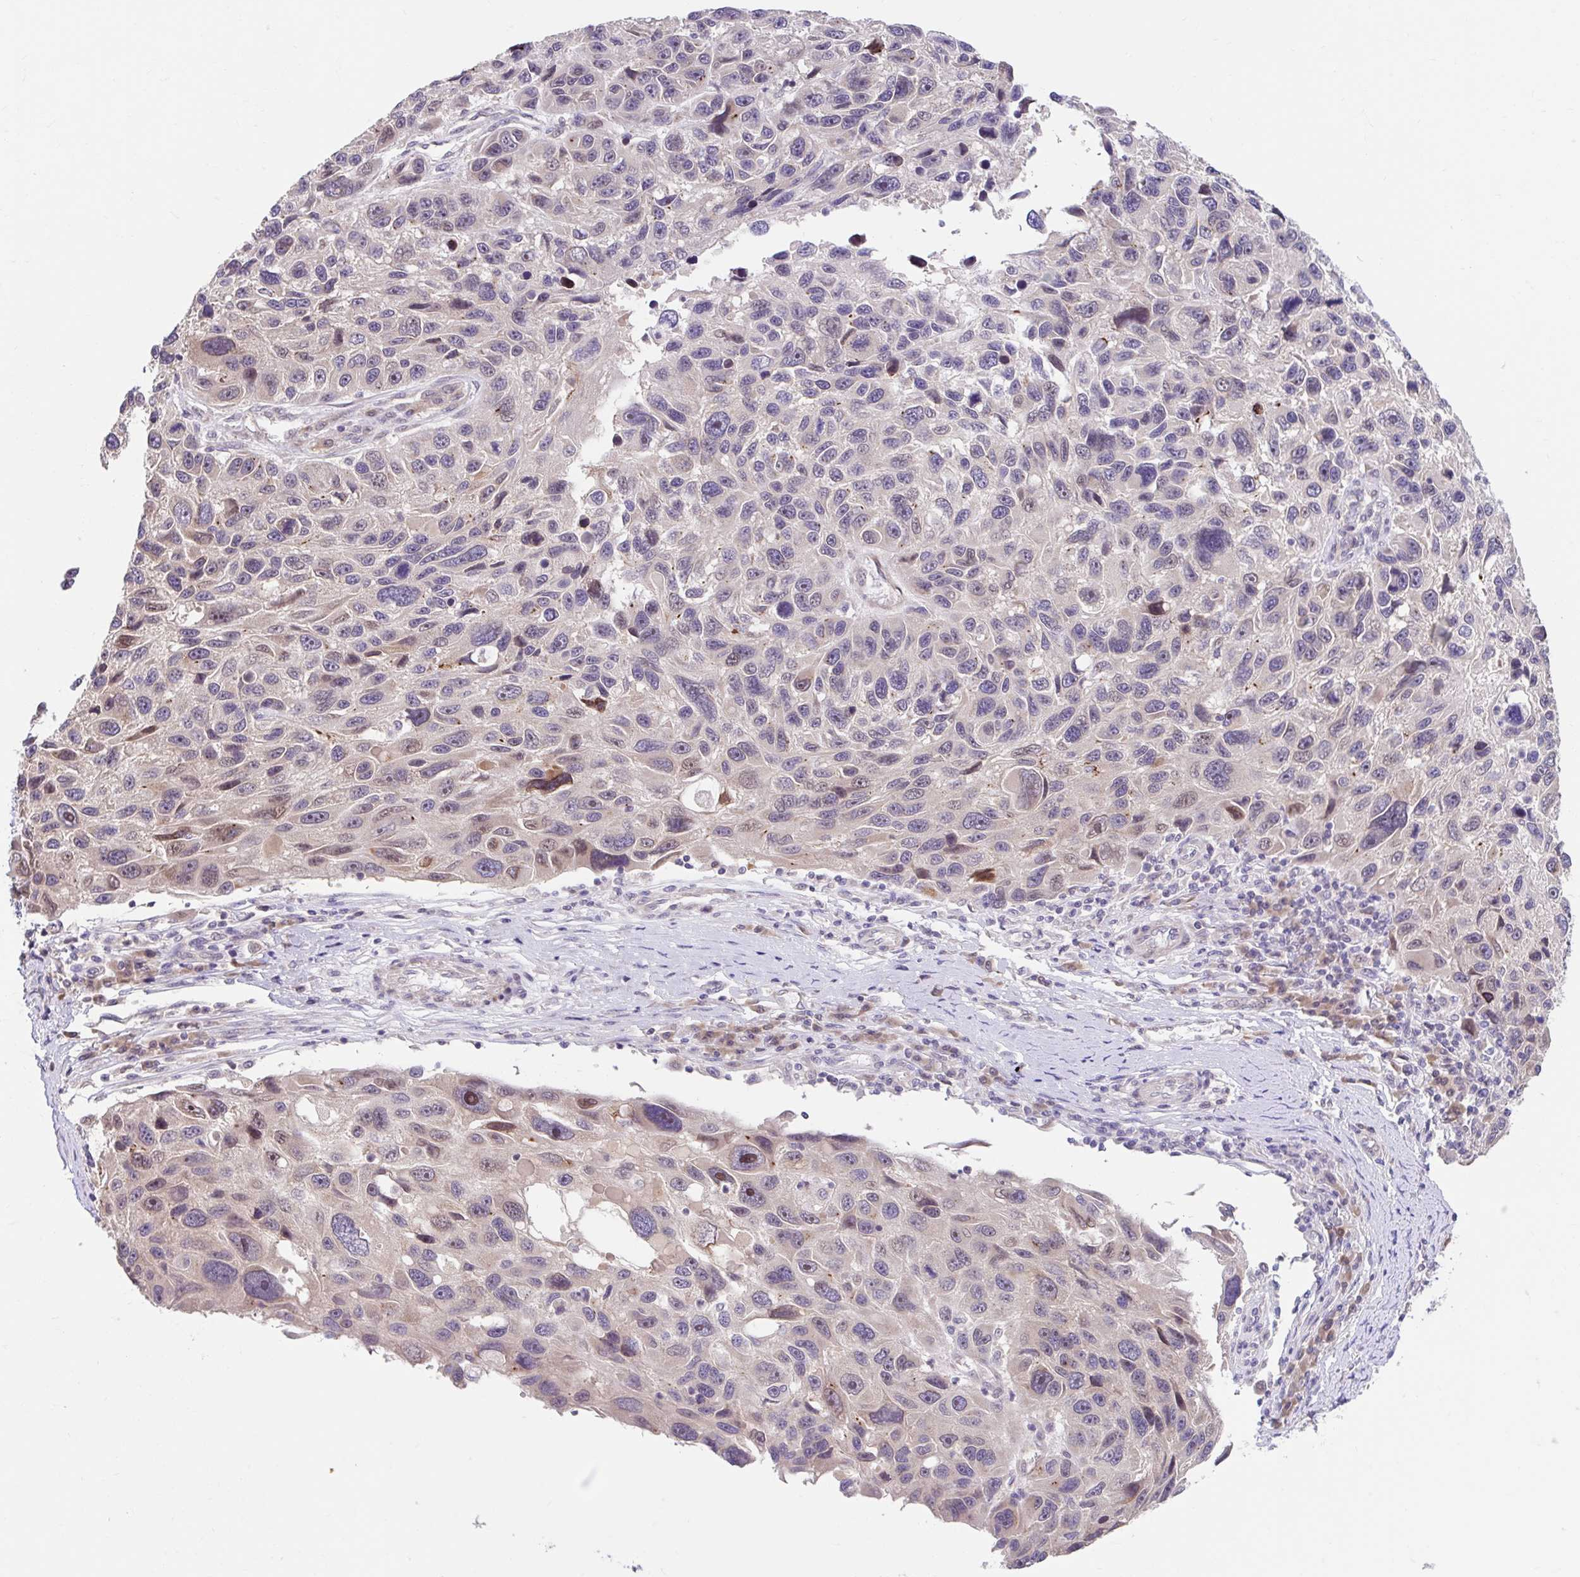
{"staining": {"intensity": "moderate", "quantity": "<25%", "location": "cytoplasmic/membranous,nuclear"}, "tissue": "melanoma", "cell_type": "Tumor cells", "image_type": "cancer", "snomed": [{"axis": "morphology", "description": "Malignant melanoma, NOS"}, {"axis": "topography", "description": "Skin"}], "caption": "Protein staining of melanoma tissue displays moderate cytoplasmic/membranous and nuclear expression in about <25% of tumor cells.", "gene": "NT5C1B", "patient": {"sex": "male", "age": 53}}